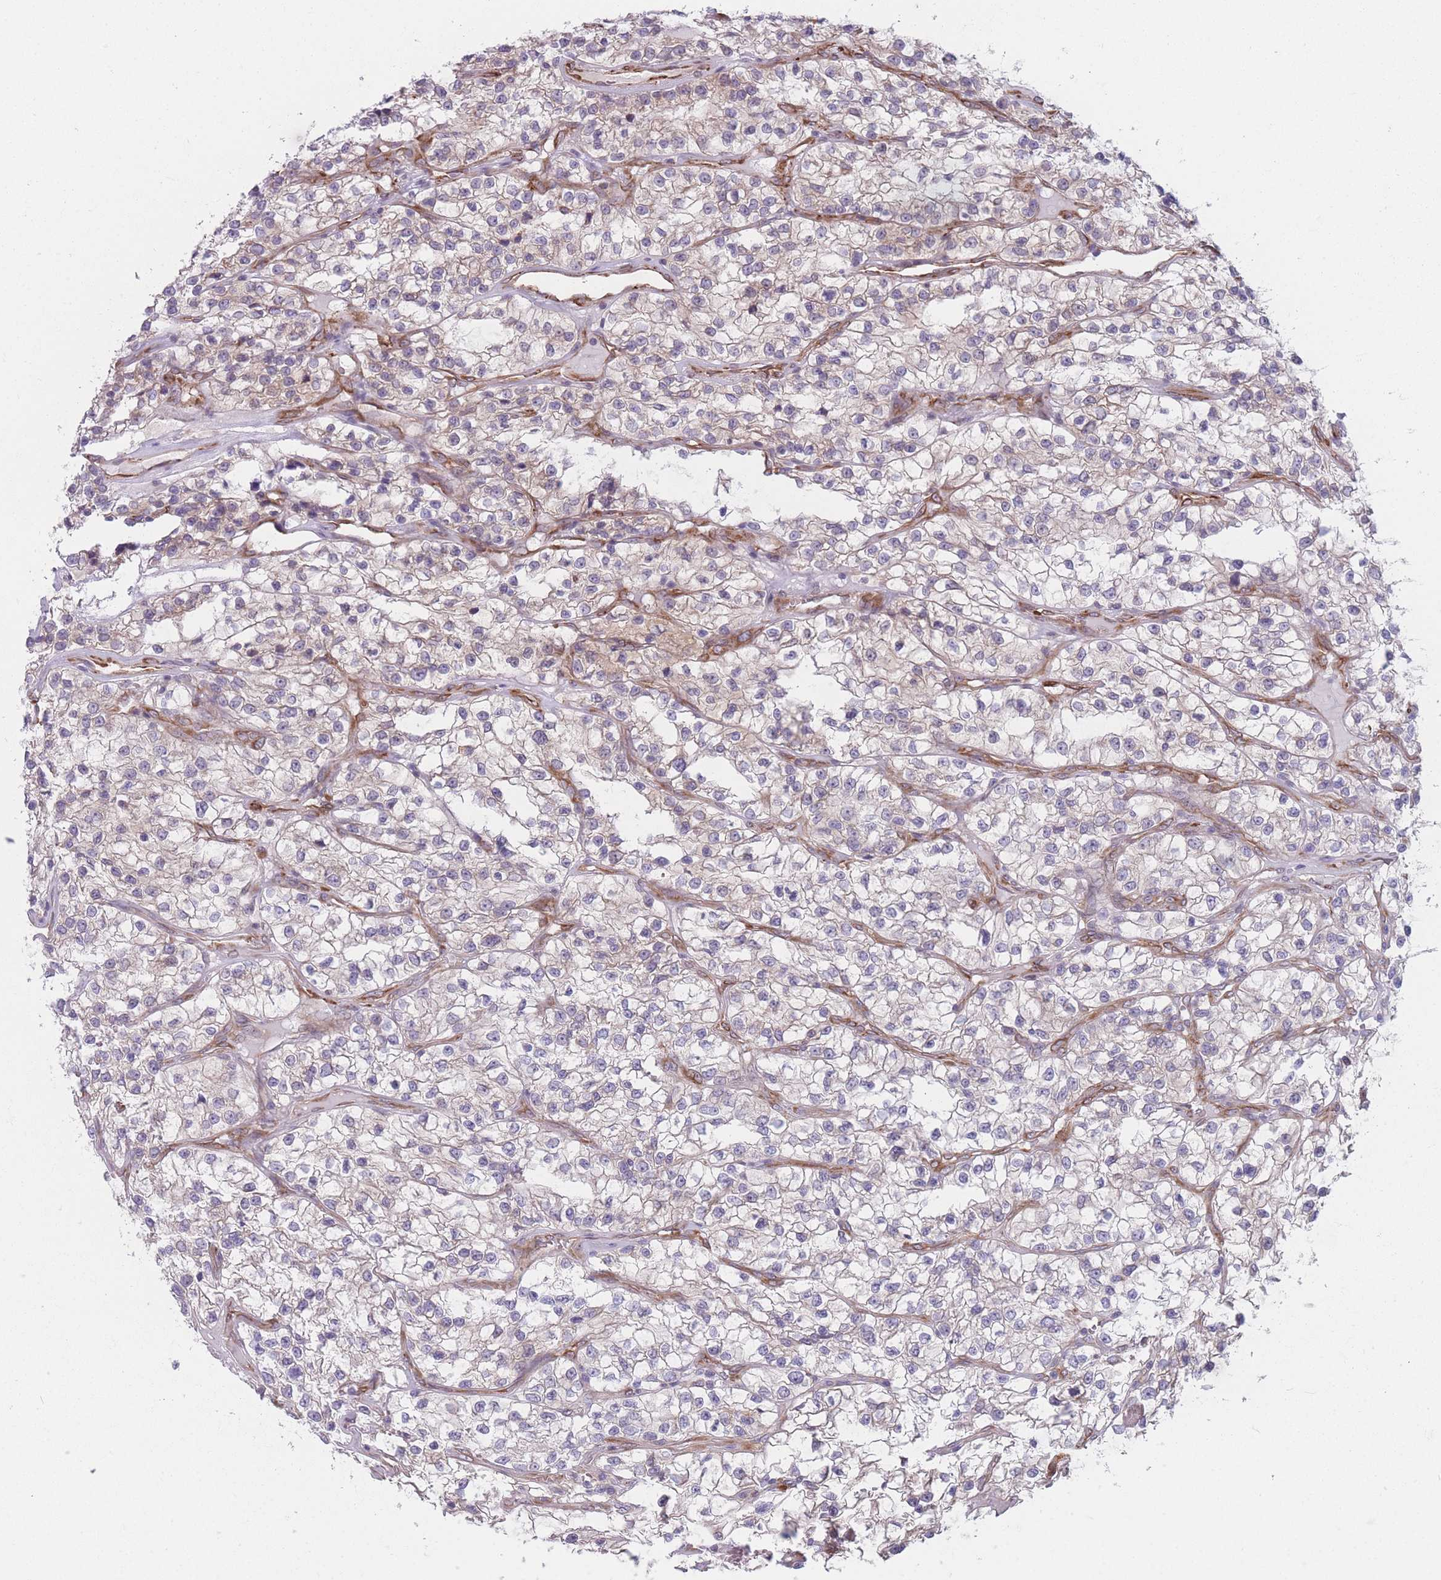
{"staining": {"intensity": "weak", "quantity": "<25%", "location": "cytoplasmic/membranous"}, "tissue": "renal cancer", "cell_type": "Tumor cells", "image_type": "cancer", "snomed": [{"axis": "morphology", "description": "Adenocarcinoma, NOS"}, {"axis": "topography", "description": "Kidney"}], "caption": "Adenocarcinoma (renal) was stained to show a protein in brown. There is no significant staining in tumor cells.", "gene": "AK9", "patient": {"sex": "female", "age": 57}}